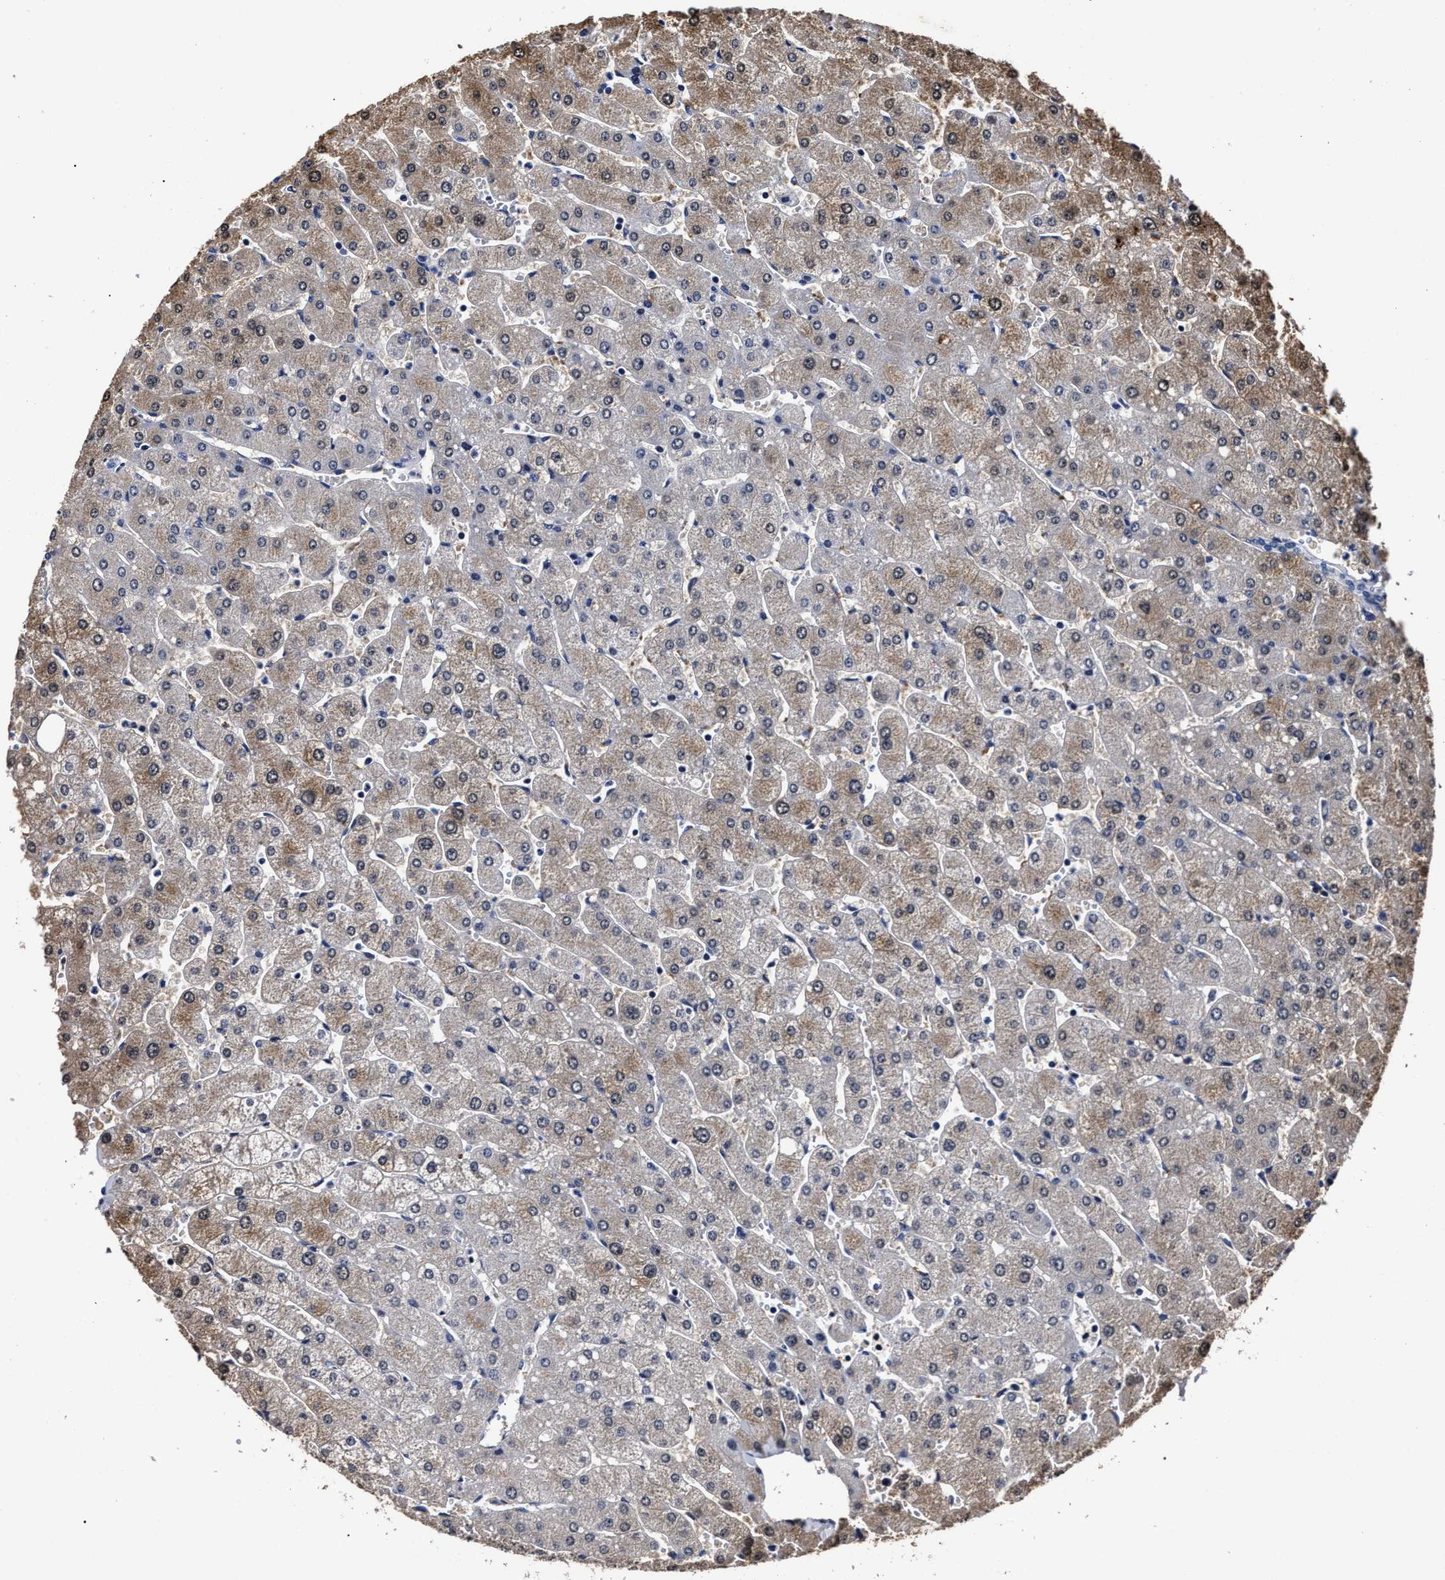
{"staining": {"intensity": "negative", "quantity": "none", "location": "none"}, "tissue": "liver", "cell_type": "Cholangiocytes", "image_type": "normal", "snomed": [{"axis": "morphology", "description": "Normal tissue, NOS"}, {"axis": "topography", "description": "Liver"}], "caption": "The immunohistochemistry micrograph has no significant expression in cholangiocytes of liver.", "gene": "OLFML2A", "patient": {"sex": "male", "age": 55}}